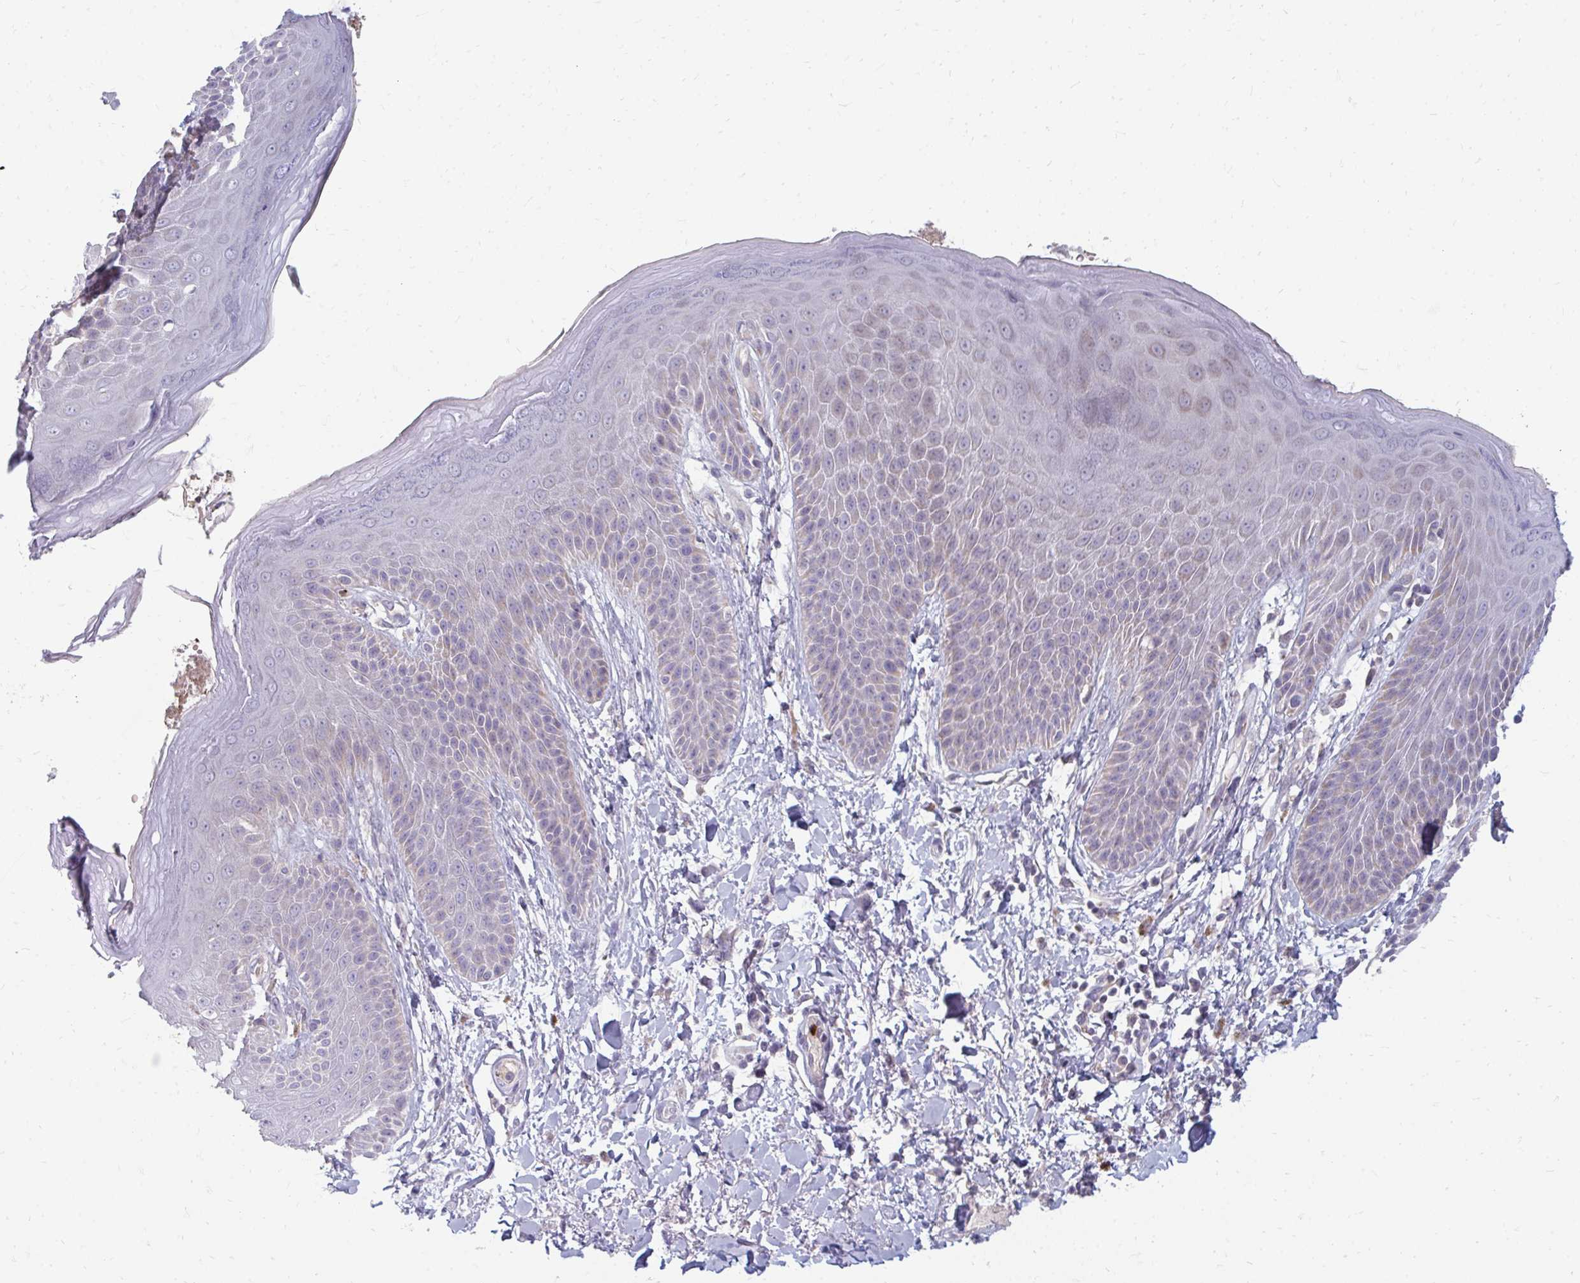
{"staining": {"intensity": "weak", "quantity": "<25%", "location": "cytoplasmic/membranous"}, "tissue": "skin", "cell_type": "Epidermal cells", "image_type": "normal", "snomed": [{"axis": "morphology", "description": "Normal tissue, NOS"}, {"axis": "topography", "description": "Anal"}, {"axis": "topography", "description": "Peripheral nerve tissue"}], "caption": "DAB (3,3'-diaminobenzidine) immunohistochemical staining of benign human skin demonstrates no significant staining in epidermal cells. The staining was performed using DAB (3,3'-diaminobenzidine) to visualize the protein expression in brown, while the nuclei were stained in blue with hematoxylin (Magnification: 20x).", "gene": "RAB33A", "patient": {"sex": "male", "age": 51}}